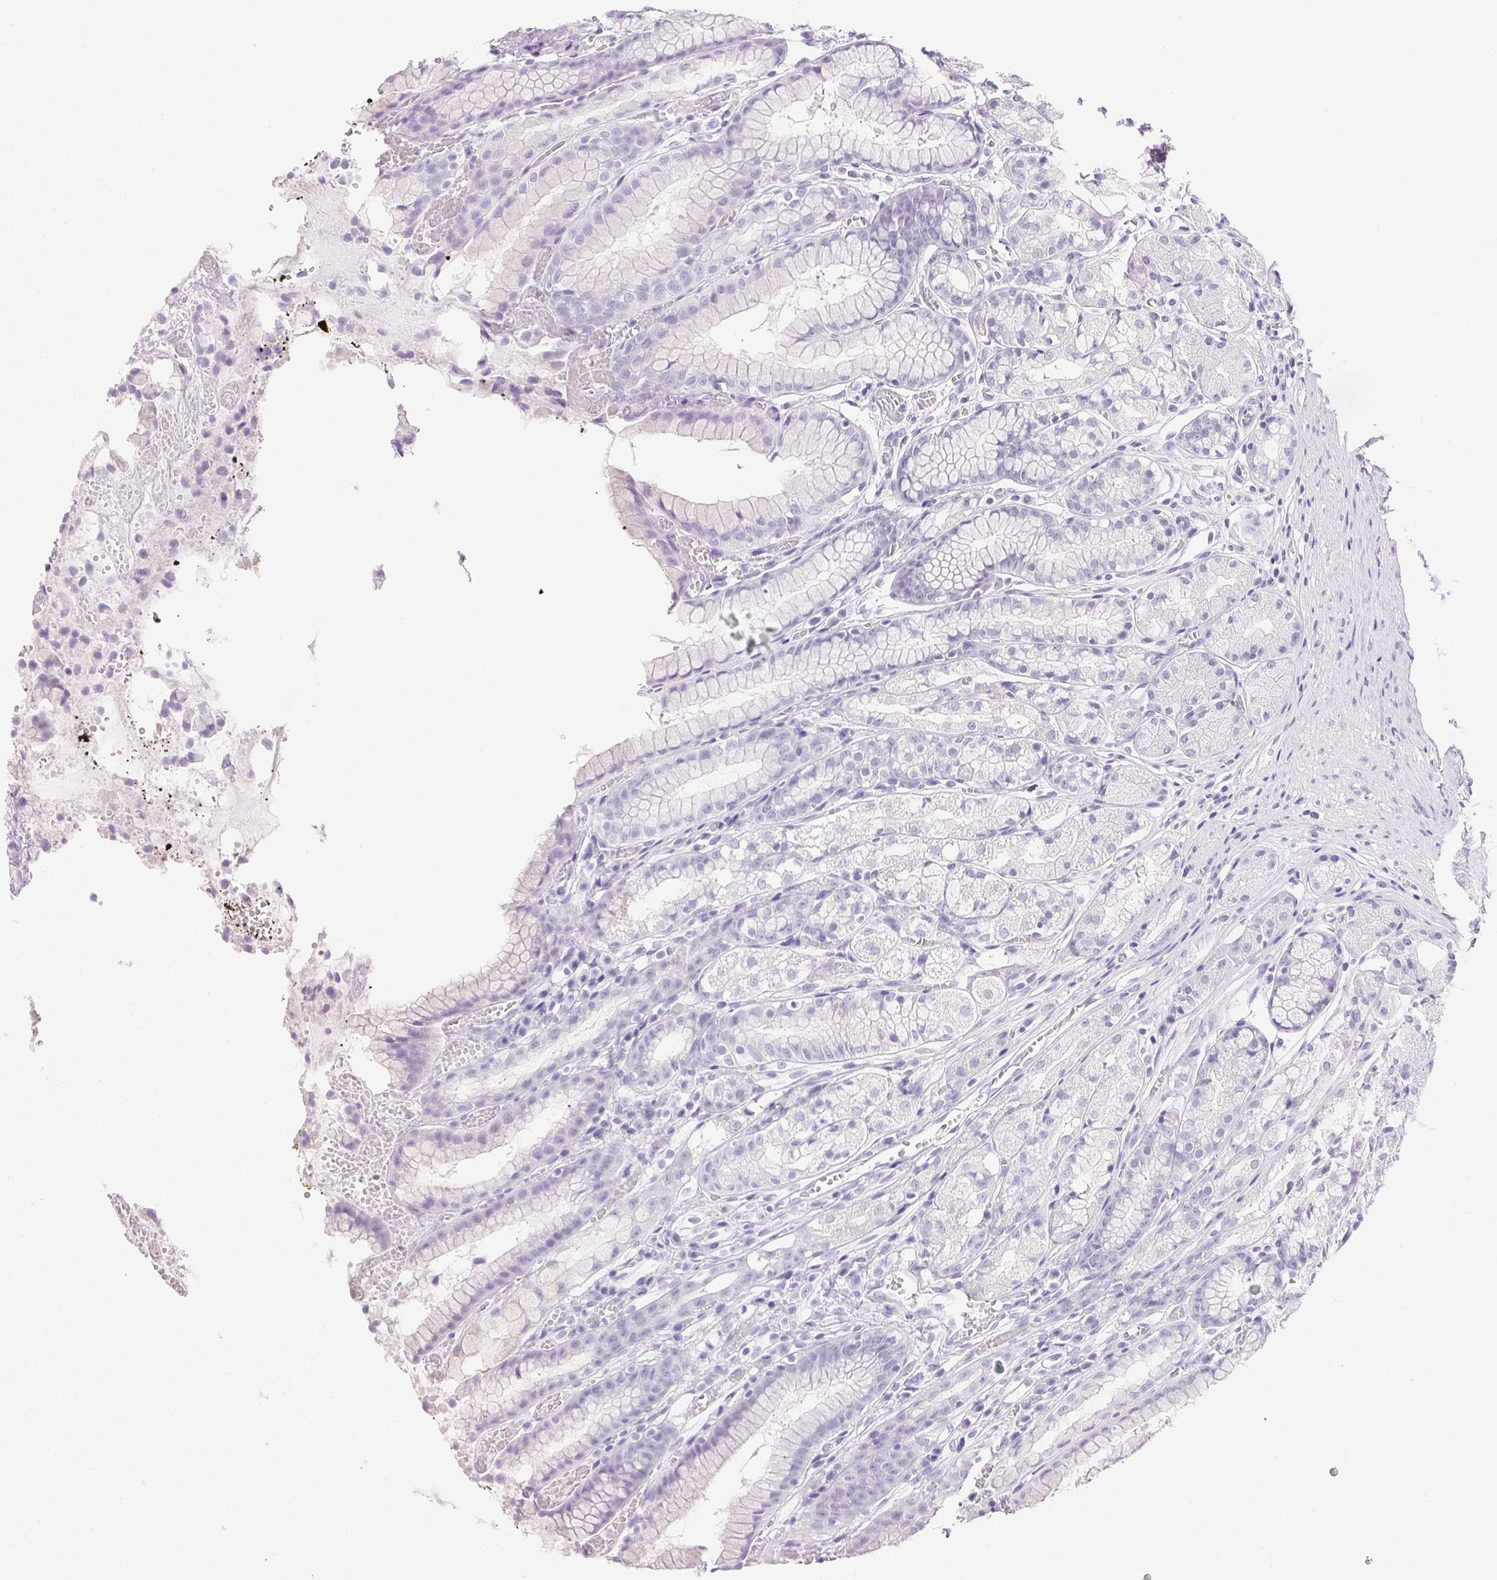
{"staining": {"intensity": "negative", "quantity": "none", "location": "none"}, "tissue": "stomach", "cell_type": "Glandular cells", "image_type": "normal", "snomed": [{"axis": "morphology", "description": "Normal tissue, NOS"}, {"axis": "topography", "description": "Smooth muscle"}, {"axis": "topography", "description": "Stomach"}], "caption": "Human stomach stained for a protein using immunohistochemistry shows no staining in glandular cells.", "gene": "ATP6V0A4", "patient": {"sex": "male", "age": 70}}